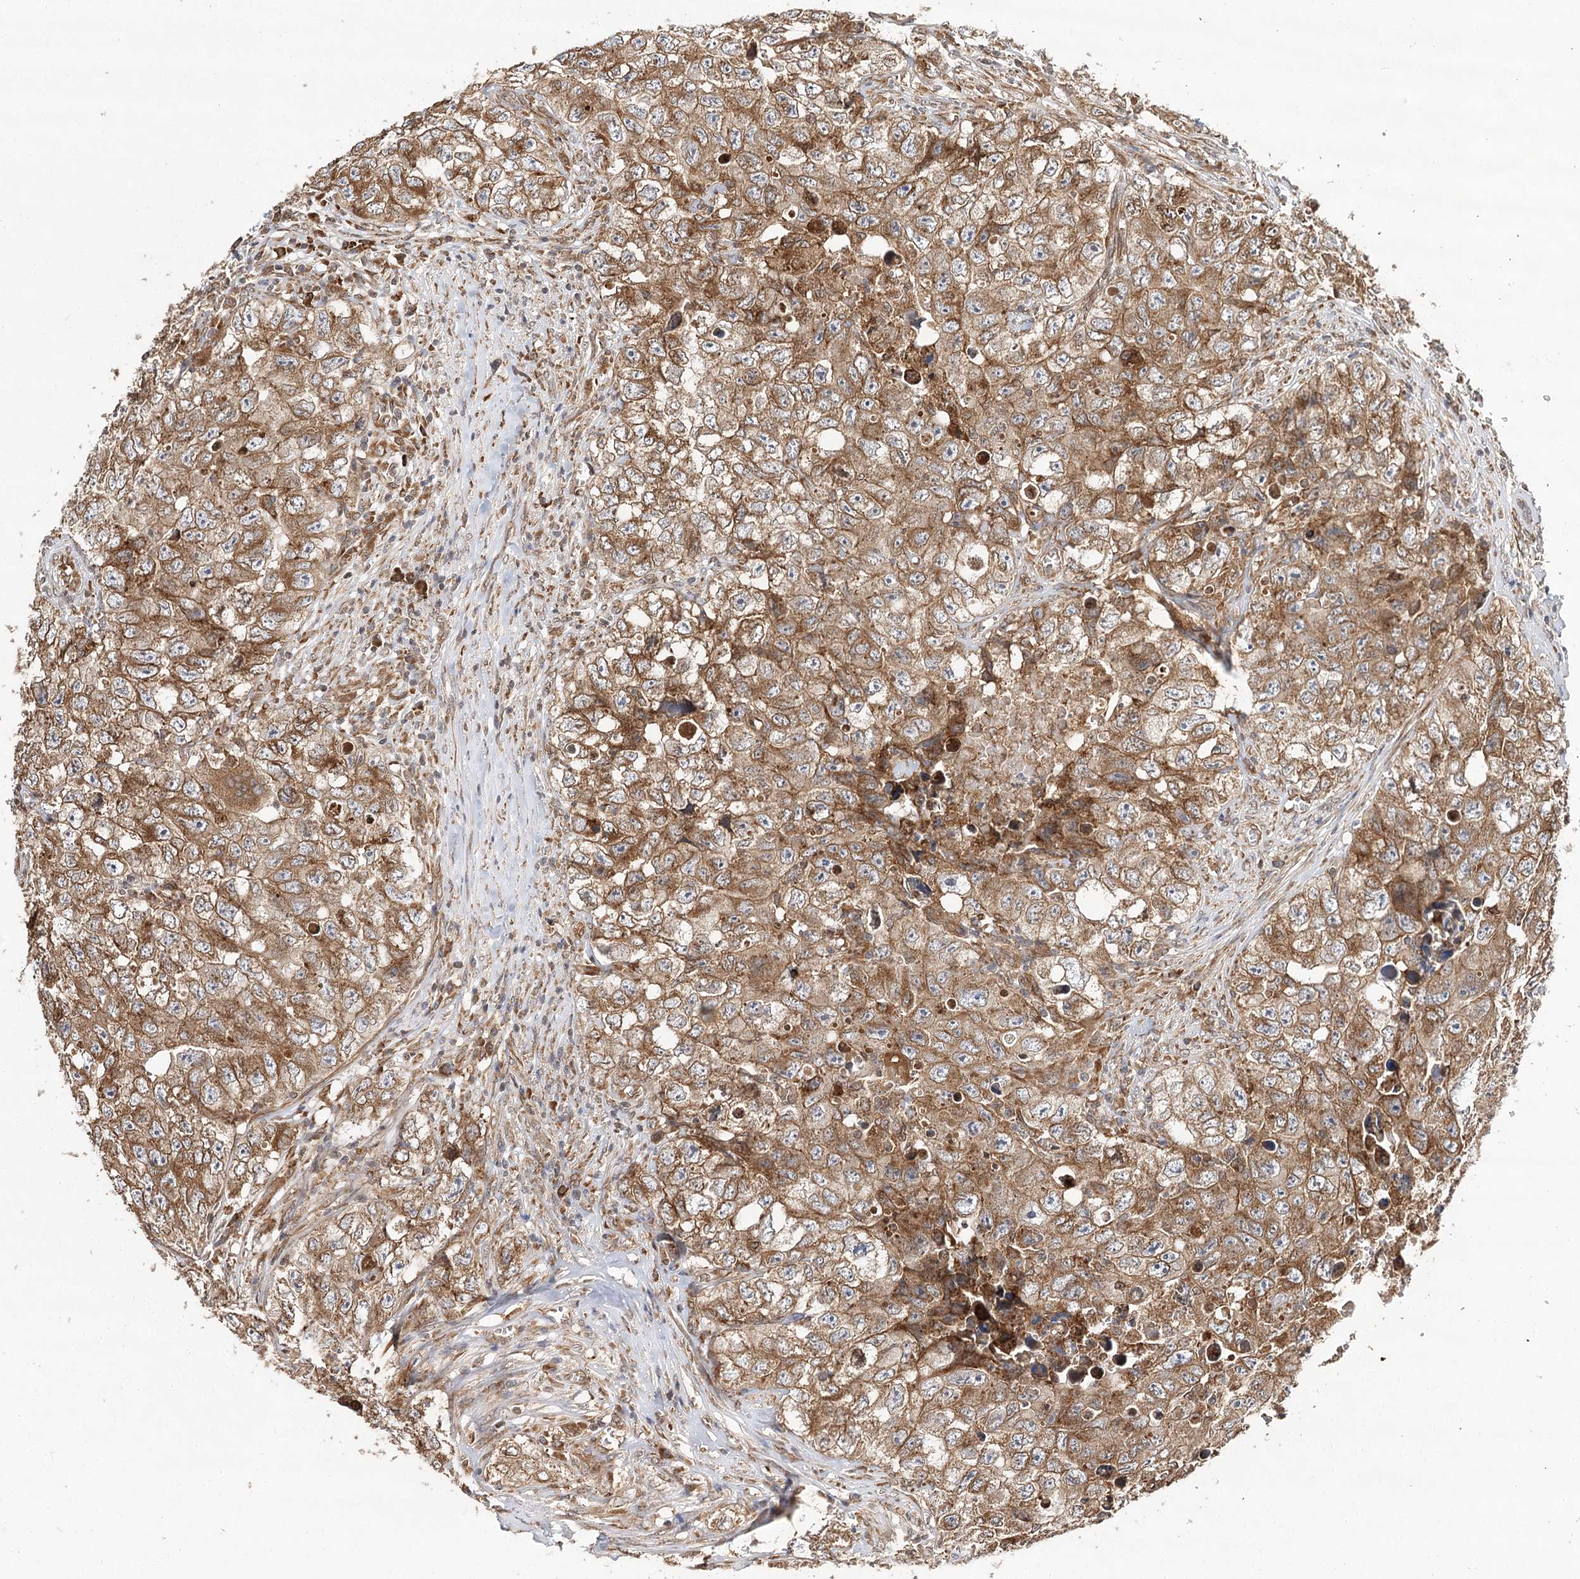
{"staining": {"intensity": "moderate", "quantity": ">75%", "location": "cytoplasmic/membranous"}, "tissue": "testis cancer", "cell_type": "Tumor cells", "image_type": "cancer", "snomed": [{"axis": "morphology", "description": "Seminoma, NOS"}, {"axis": "morphology", "description": "Carcinoma, Embryonal, NOS"}, {"axis": "topography", "description": "Testis"}], "caption": "Human embryonal carcinoma (testis) stained for a protein (brown) reveals moderate cytoplasmic/membranous positive expression in approximately >75% of tumor cells.", "gene": "DNAJB14", "patient": {"sex": "male", "age": 43}}